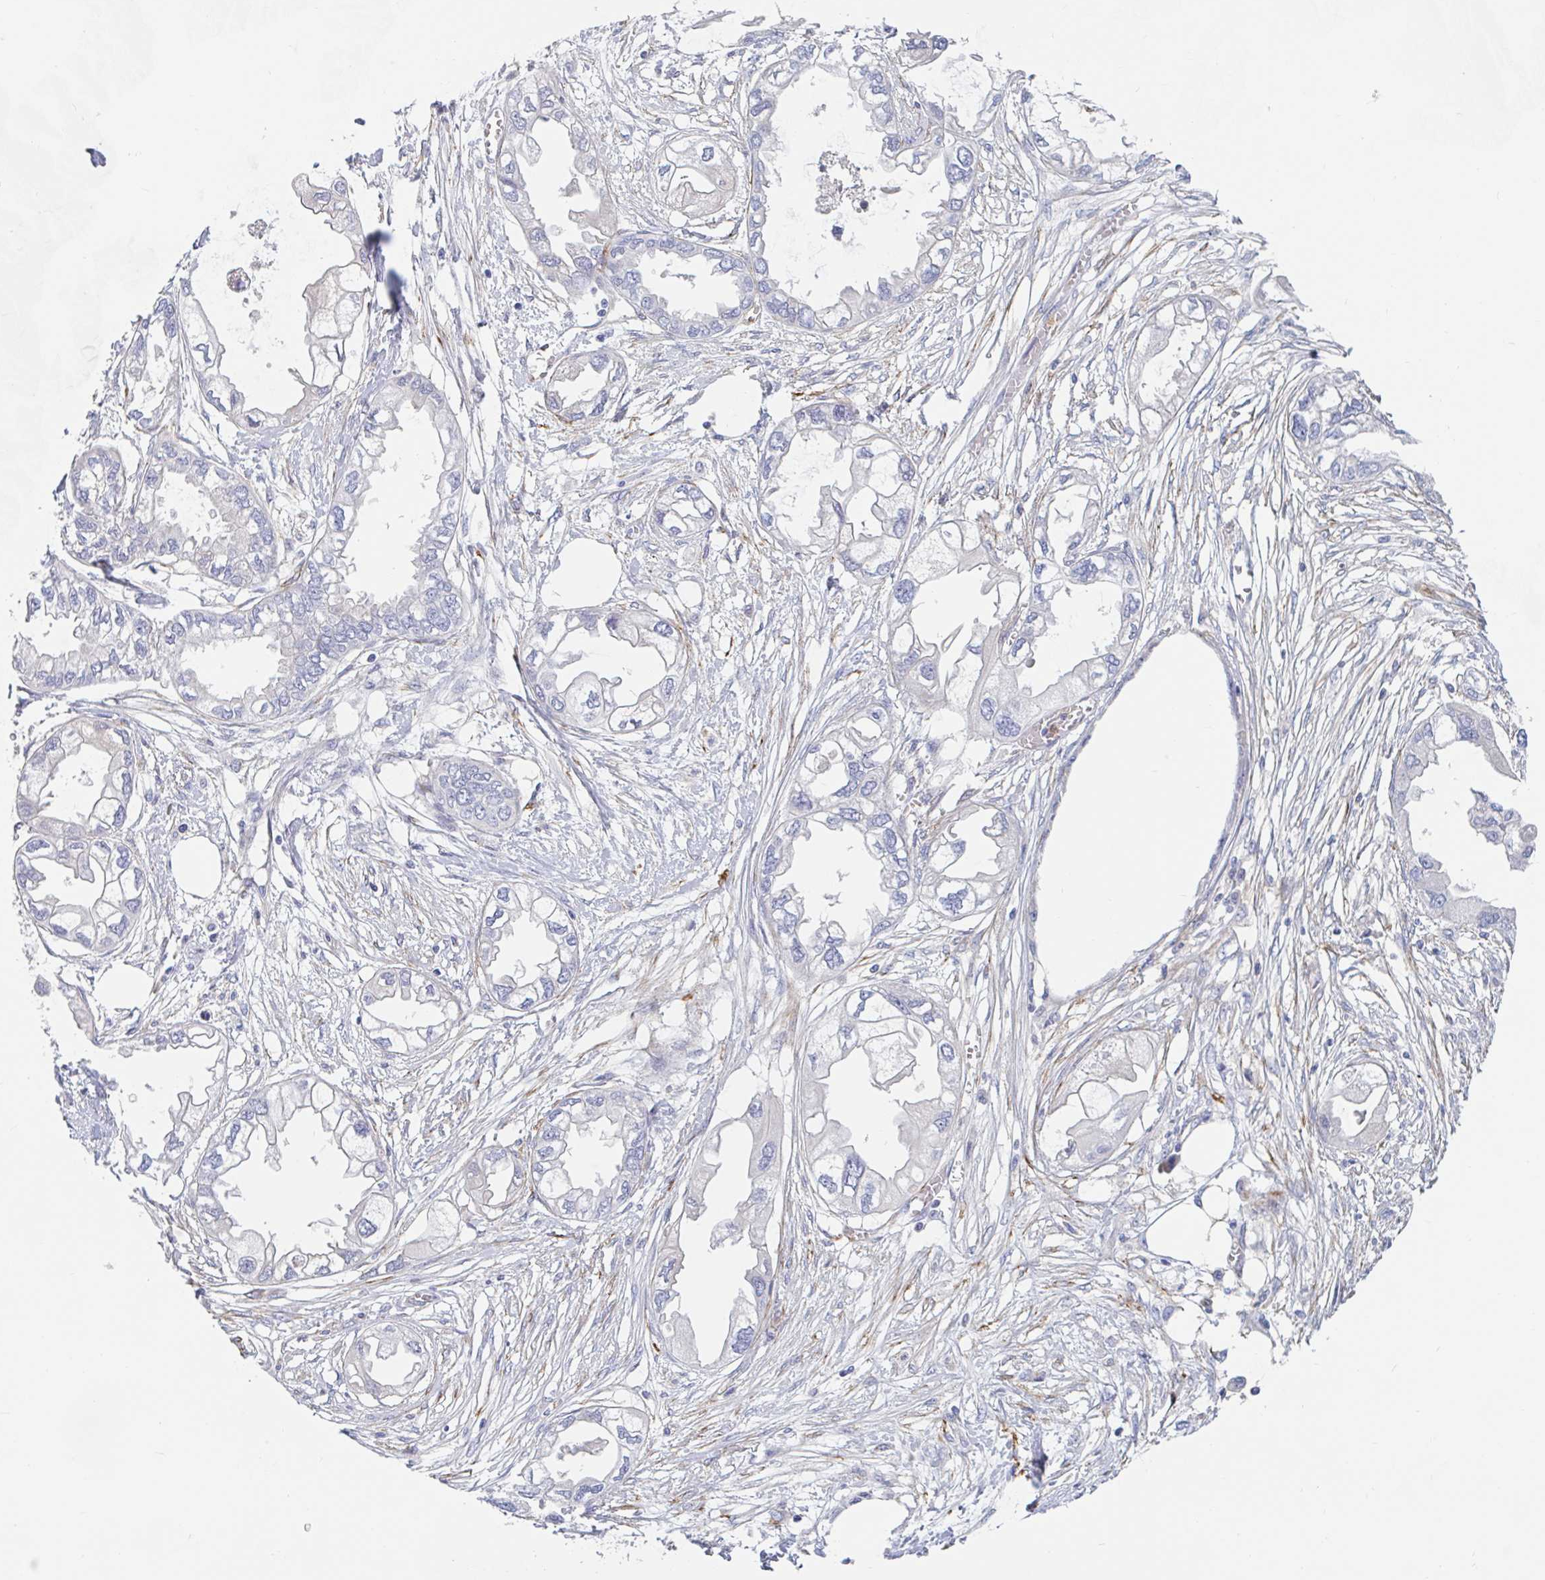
{"staining": {"intensity": "negative", "quantity": "none", "location": "none"}, "tissue": "endometrial cancer", "cell_type": "Tumor cells", "image_type": "cancer", "snomed": [{"axis": "morphology", "description": "Adenocarcinoma, NOS"}, {"axis": "morphology", "description": "Adenocarcinoma, metastatic, NOS"}, {"axis": "topography", "description": "Adipose tissue"}, {"axis": "topography", "description": "Endometrium"}], "caption": "This is an immunohistochemistry (IHC) histopathology image of human endometrial cancer (adenocarcinoma). There is no expression in tumor cells.", "gene": "ZNHIT2", "patient": {"sex": "female", "age": 67}}